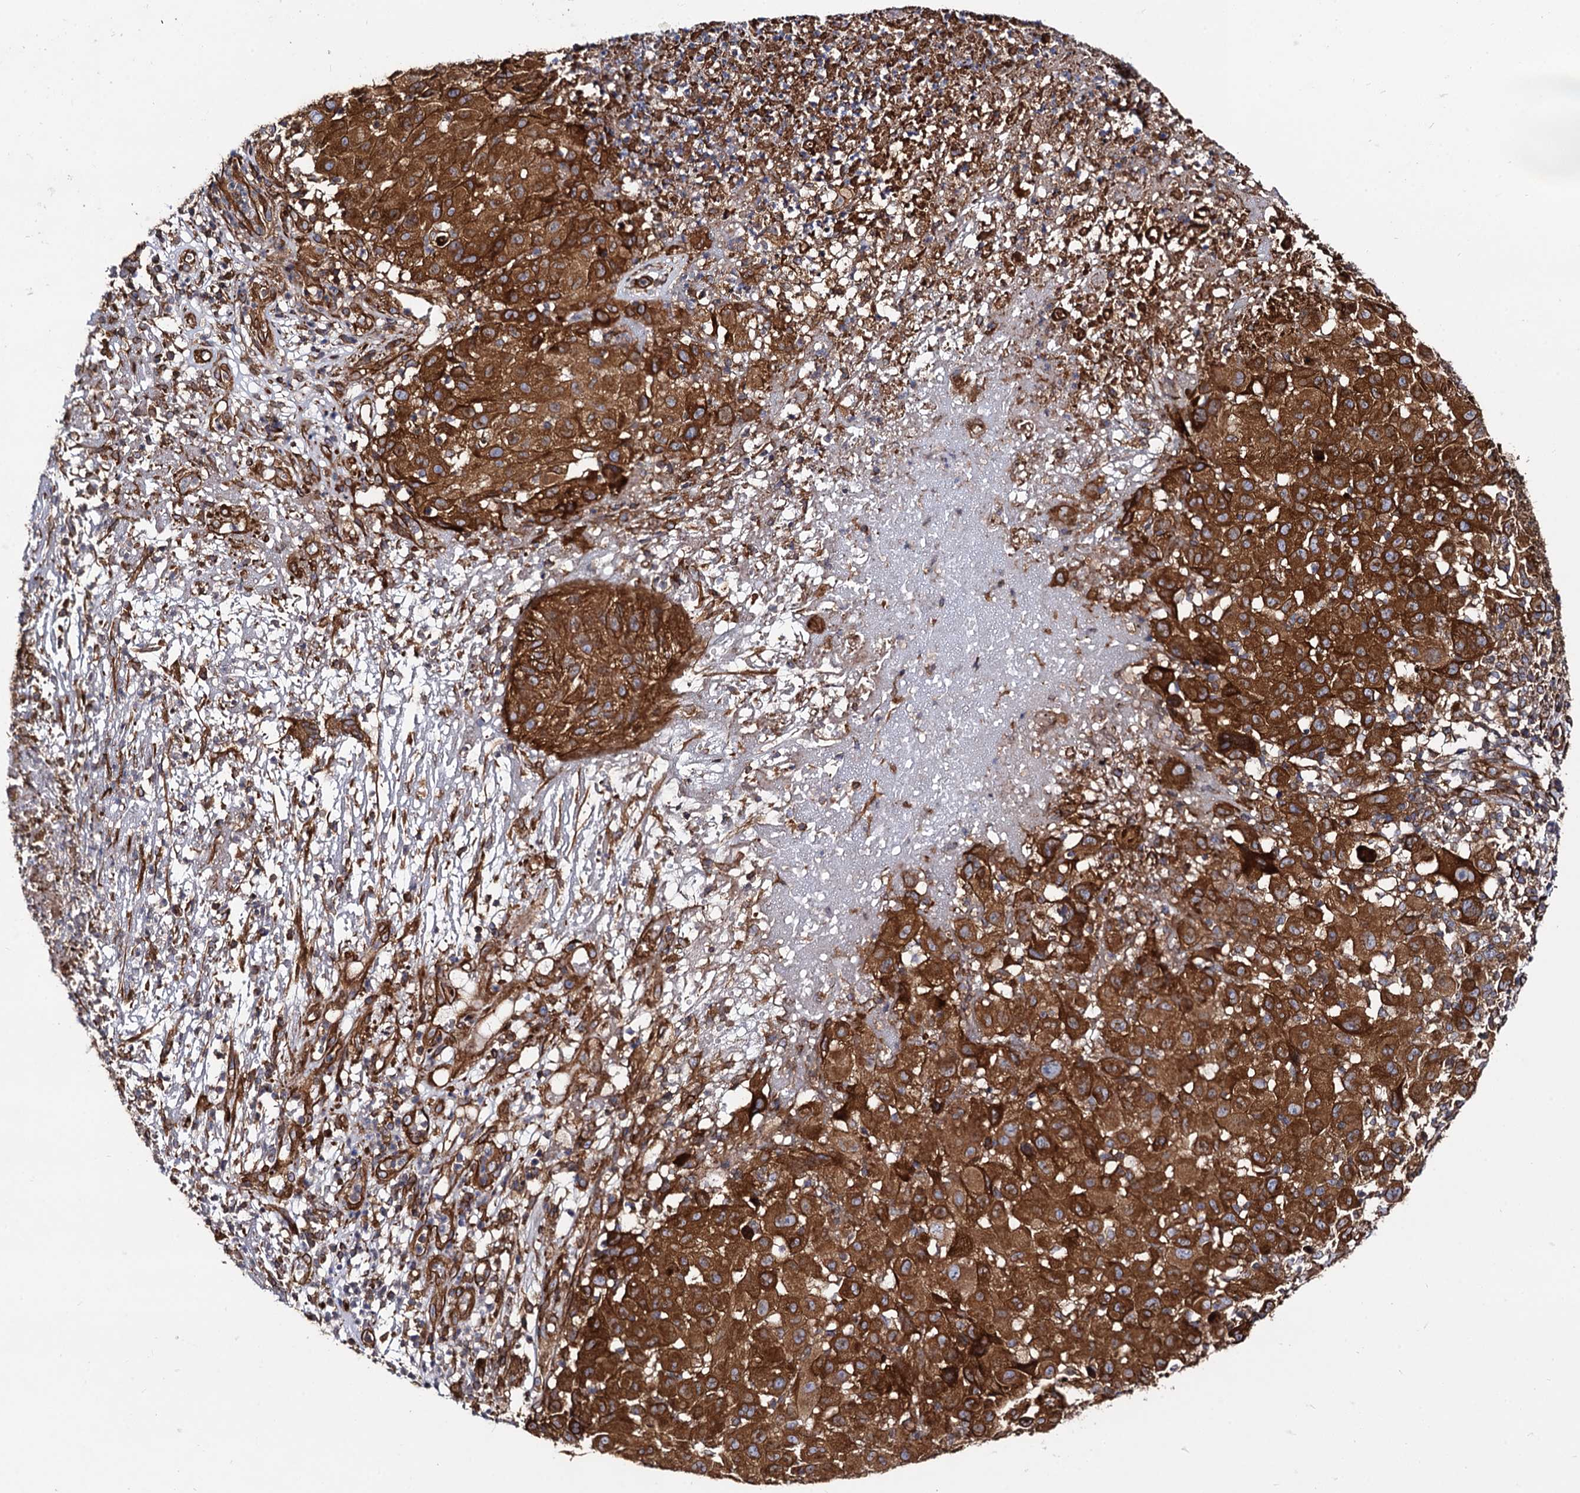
{"staining": {"intensity": "strong", "quantity": ">75%", "location": "cytoplasmic/membranous"}, "tissue": "melanoma", "cell_type": "Tumor cells", "image_type": "cancer", "snomed": [{"axis": "morphology", "description": "Malignant melanoma, NOS"}, {"axis": "topography", "description": "Skin"}], "caption": "Brown immunohistochemical staining in melanoma shows strong cytoplasmic/membranous expression in about >75% of tumor cells.", "gene": "CIP2A", "patient": {"sex": "male", "age": 73}}